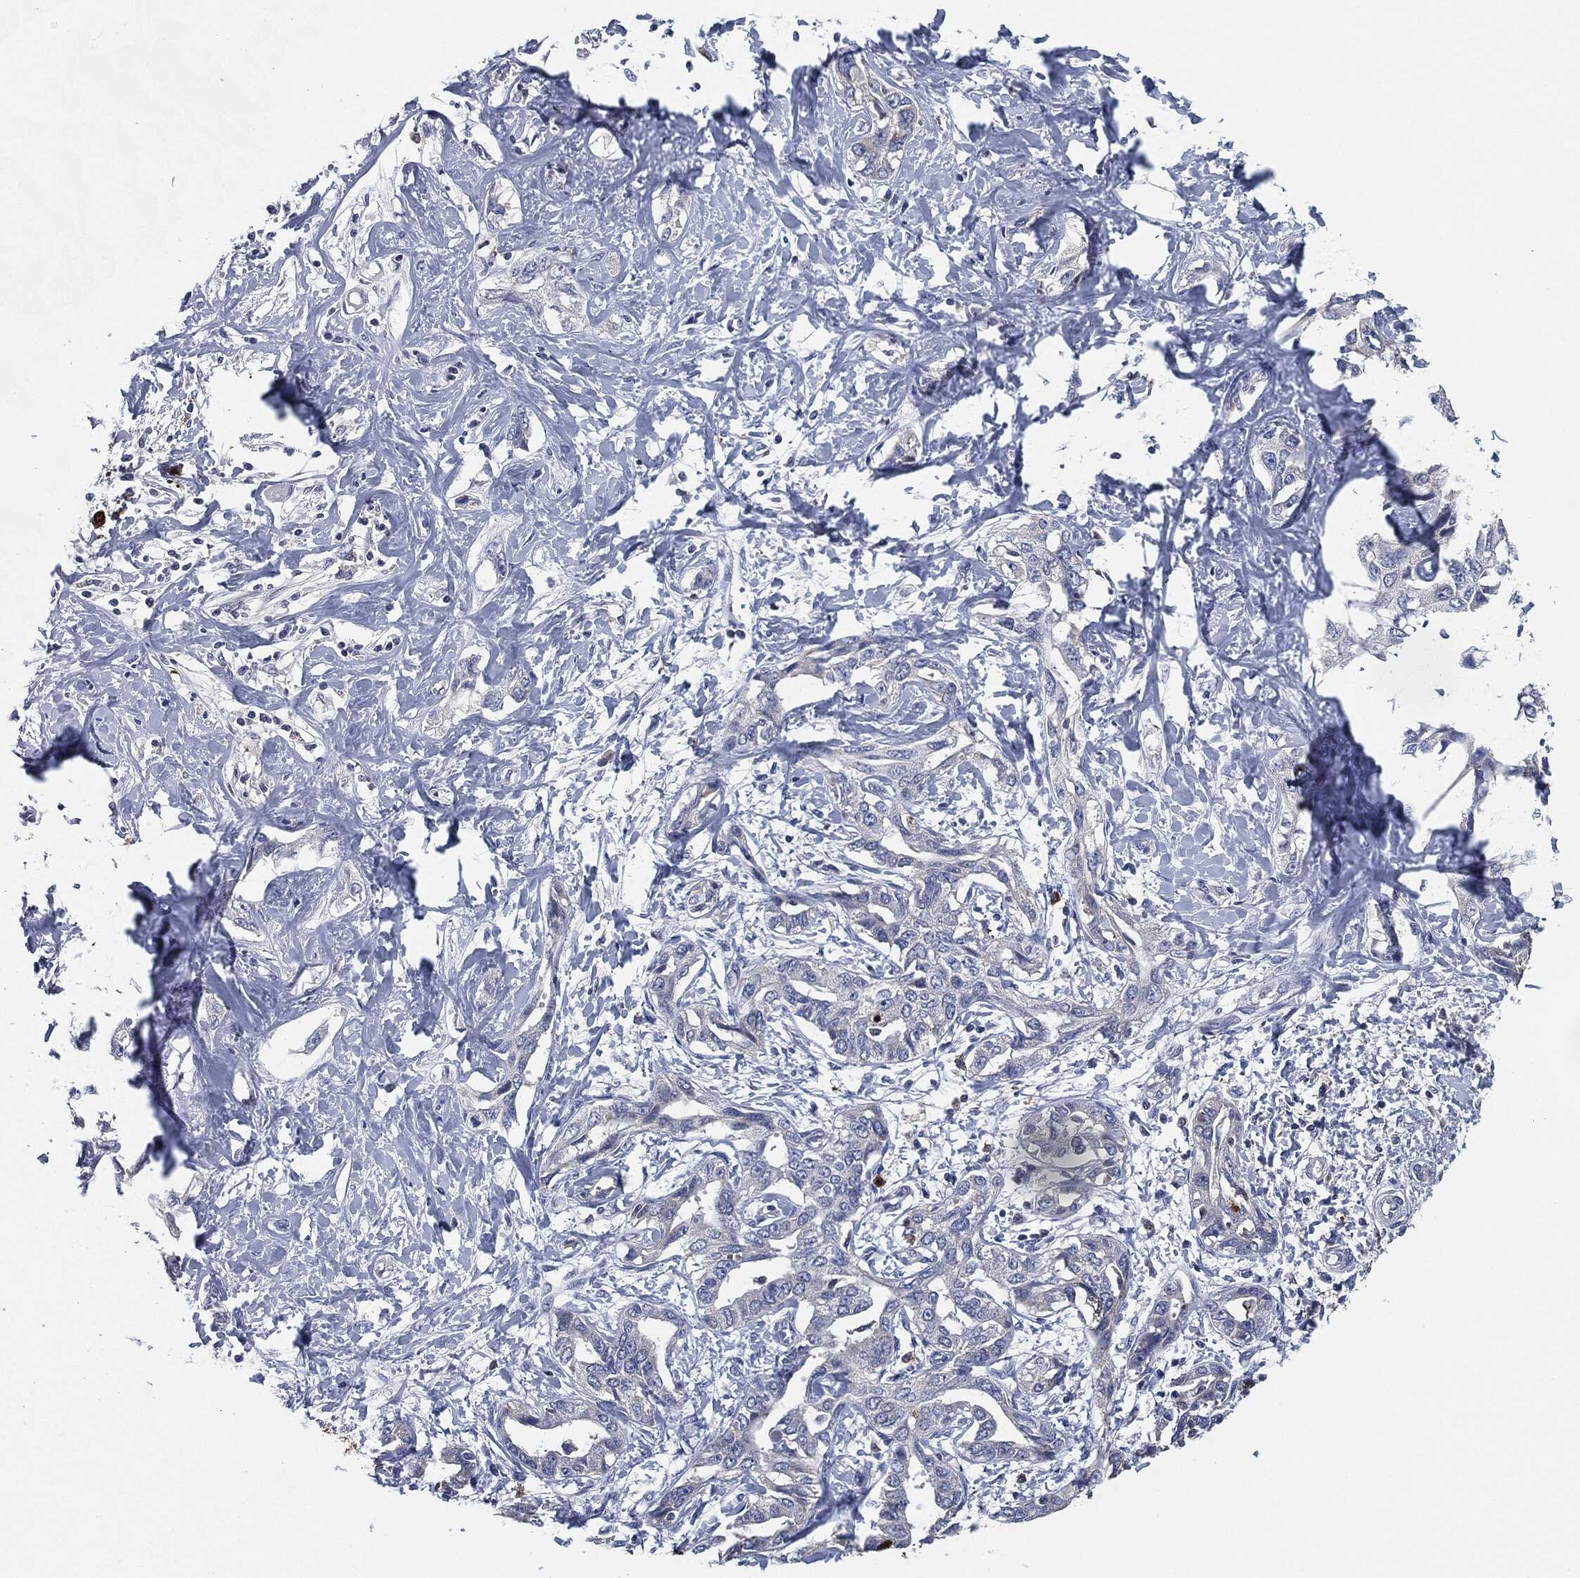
{"staining": {"intensity": "negative", "quantity": "none", "location": "none"}, "tissue": "liver cancer", "cell_type": "Tumor cells", "image_type": "cancer", "snomed": [{"axis": "morphology", "description": "Cholangiocarcinoma"}, {"axis": "topography", "description": "Liver"}], "caption": "This is an IHC histopathology image of liver cancer. There is no expression in tumor cells.", "gene": "TMEM11", "patient": {"sex": "male", "age": 59}}